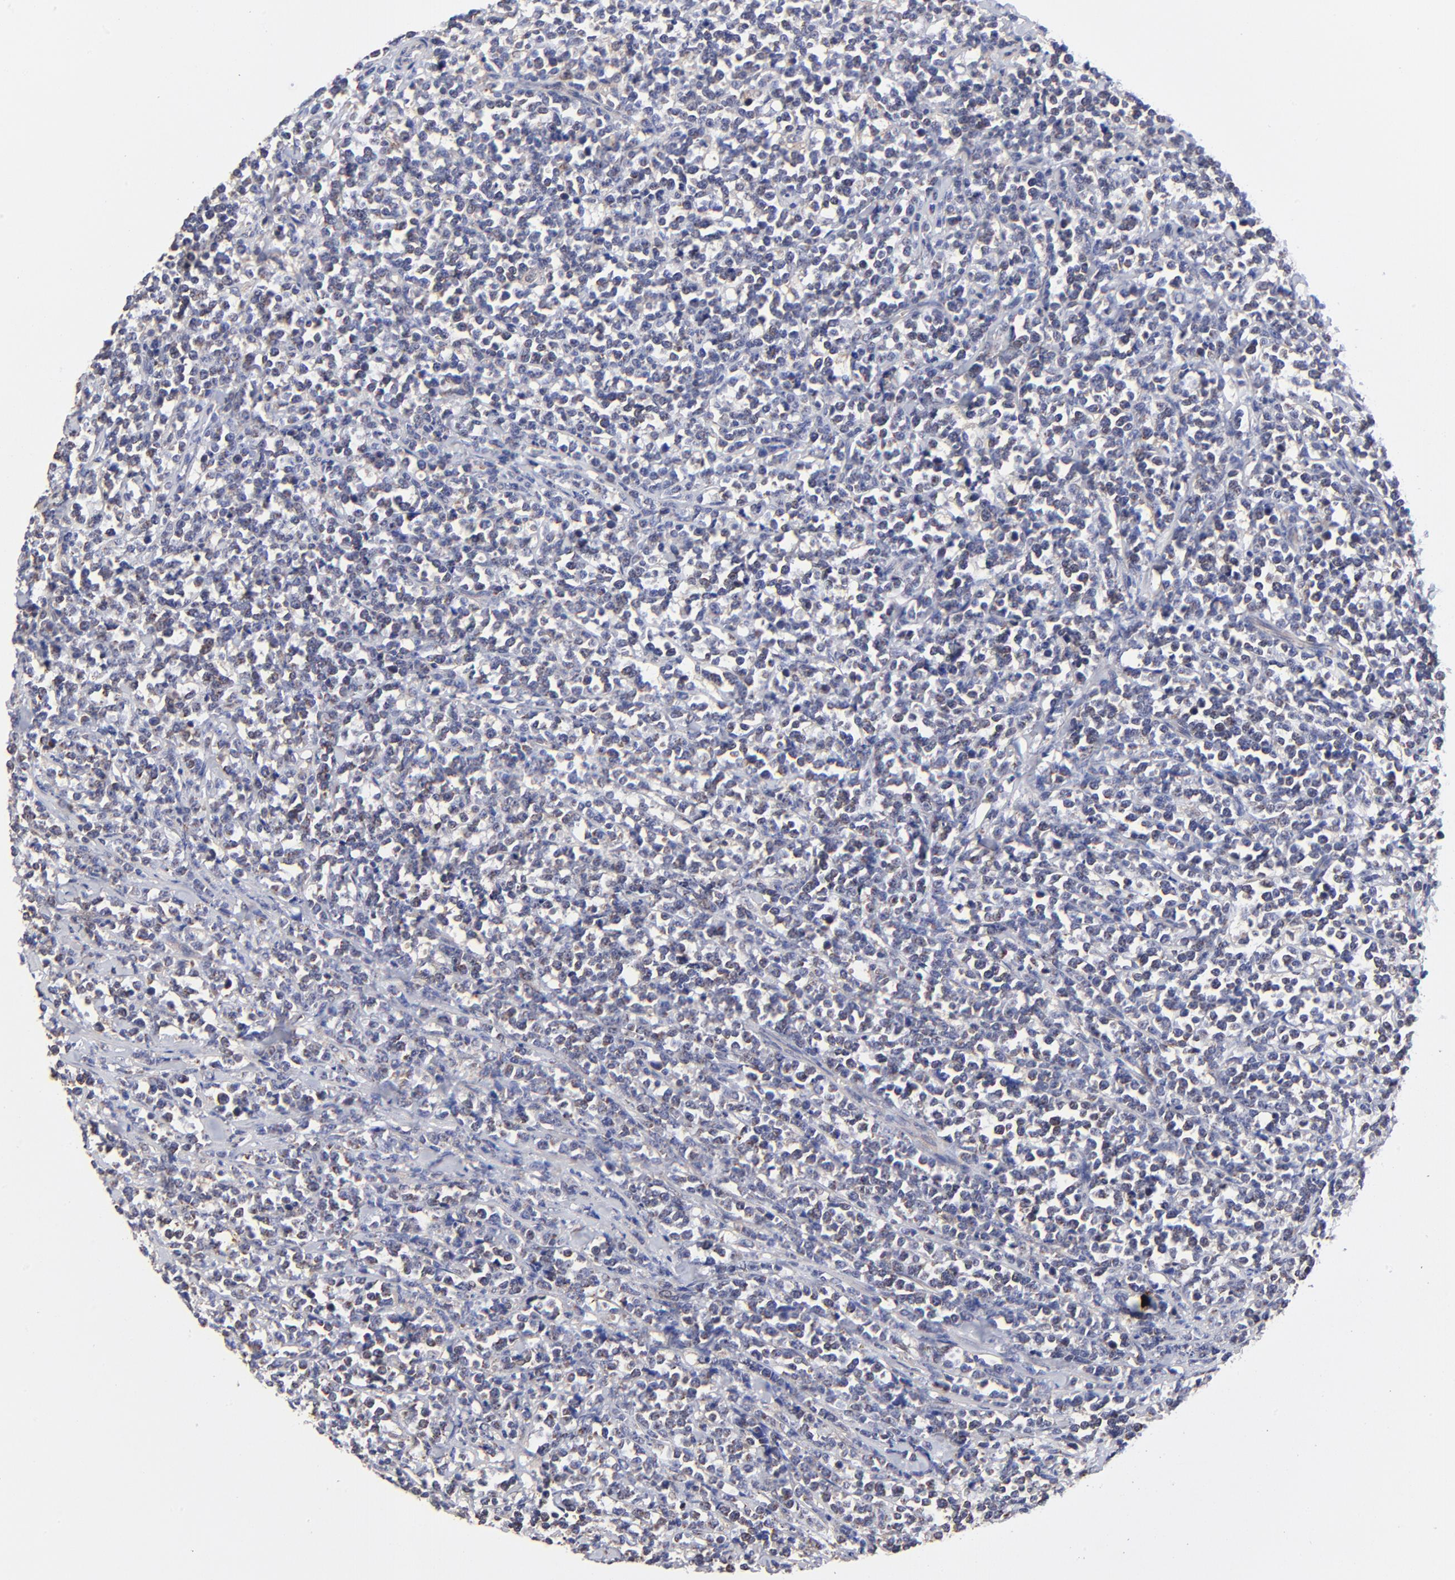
{"staining": {"intensity": "weak", "quantity": "25%-75%", "location": "cytoplasmic/membranous"}, "tissue": "lymphoma", "cell_type": "Tumor cells", "image_type": "cancer", "snomed": [{"axis": "morphology", "description": "Malignant lymphoma, non-Hodgkin's type, High grade"}, {"axis": "topography", "description": "Small intestine"}, {"axis": "topography", "description": "Colon"}], "caption": "A micrograph showing weak cytoplasmic/membranous expression in approximately 25%-75% of tumor cells in high-grade malignant lymphoma, non-Hodgkin's type, as visualized by brown immunohistochemical staining.", "gene": "FBXL12", "patient": {"sex": "male", "age": 8}}